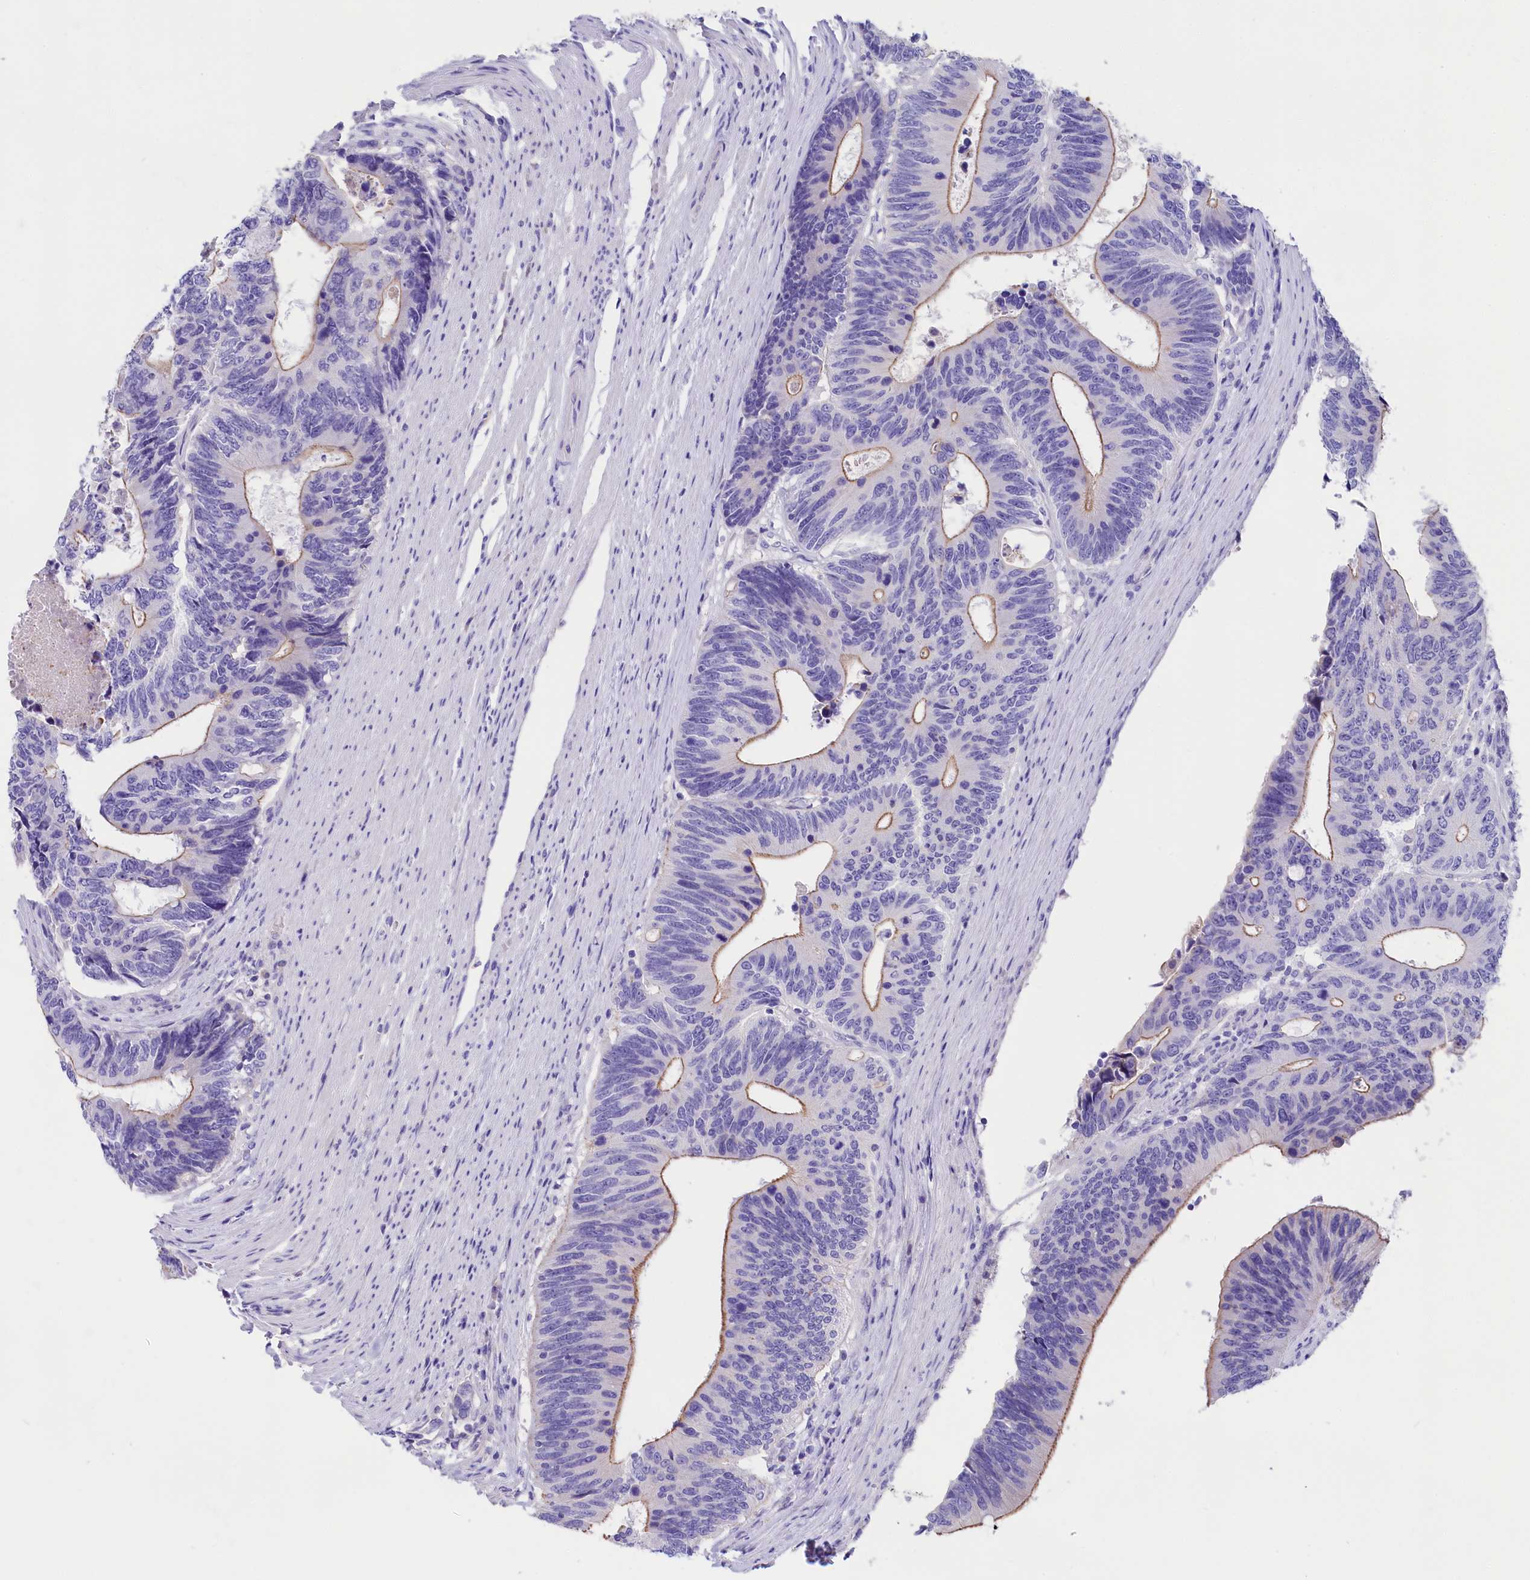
{"staining": {"intensity": "weak", "quantity": "25%-75%", "location": "cytoplasmic/membranous"}, "tissue": "colorectal cancer", "cell_type": "Tumor cells", "image_type": "cancer", "snomed": [{"axis": "morphology", "description": "Adenocarcinoma, NOS"}, {"axis": "topography", "description": "Colon"}], "caption": "Immunohistochemistry micrograph of neoplastic tissue: human colorectal cancer stained using immunohistochemistry (IHC) reveals low levels of weak protein expression localized specifically in the cytoplasmic/membranous of tumor cells, appearing as a cytoplasmic/membranous brown color.", "gene": "SULT2A1", "patient": {"sex": "male", "age": 87}}